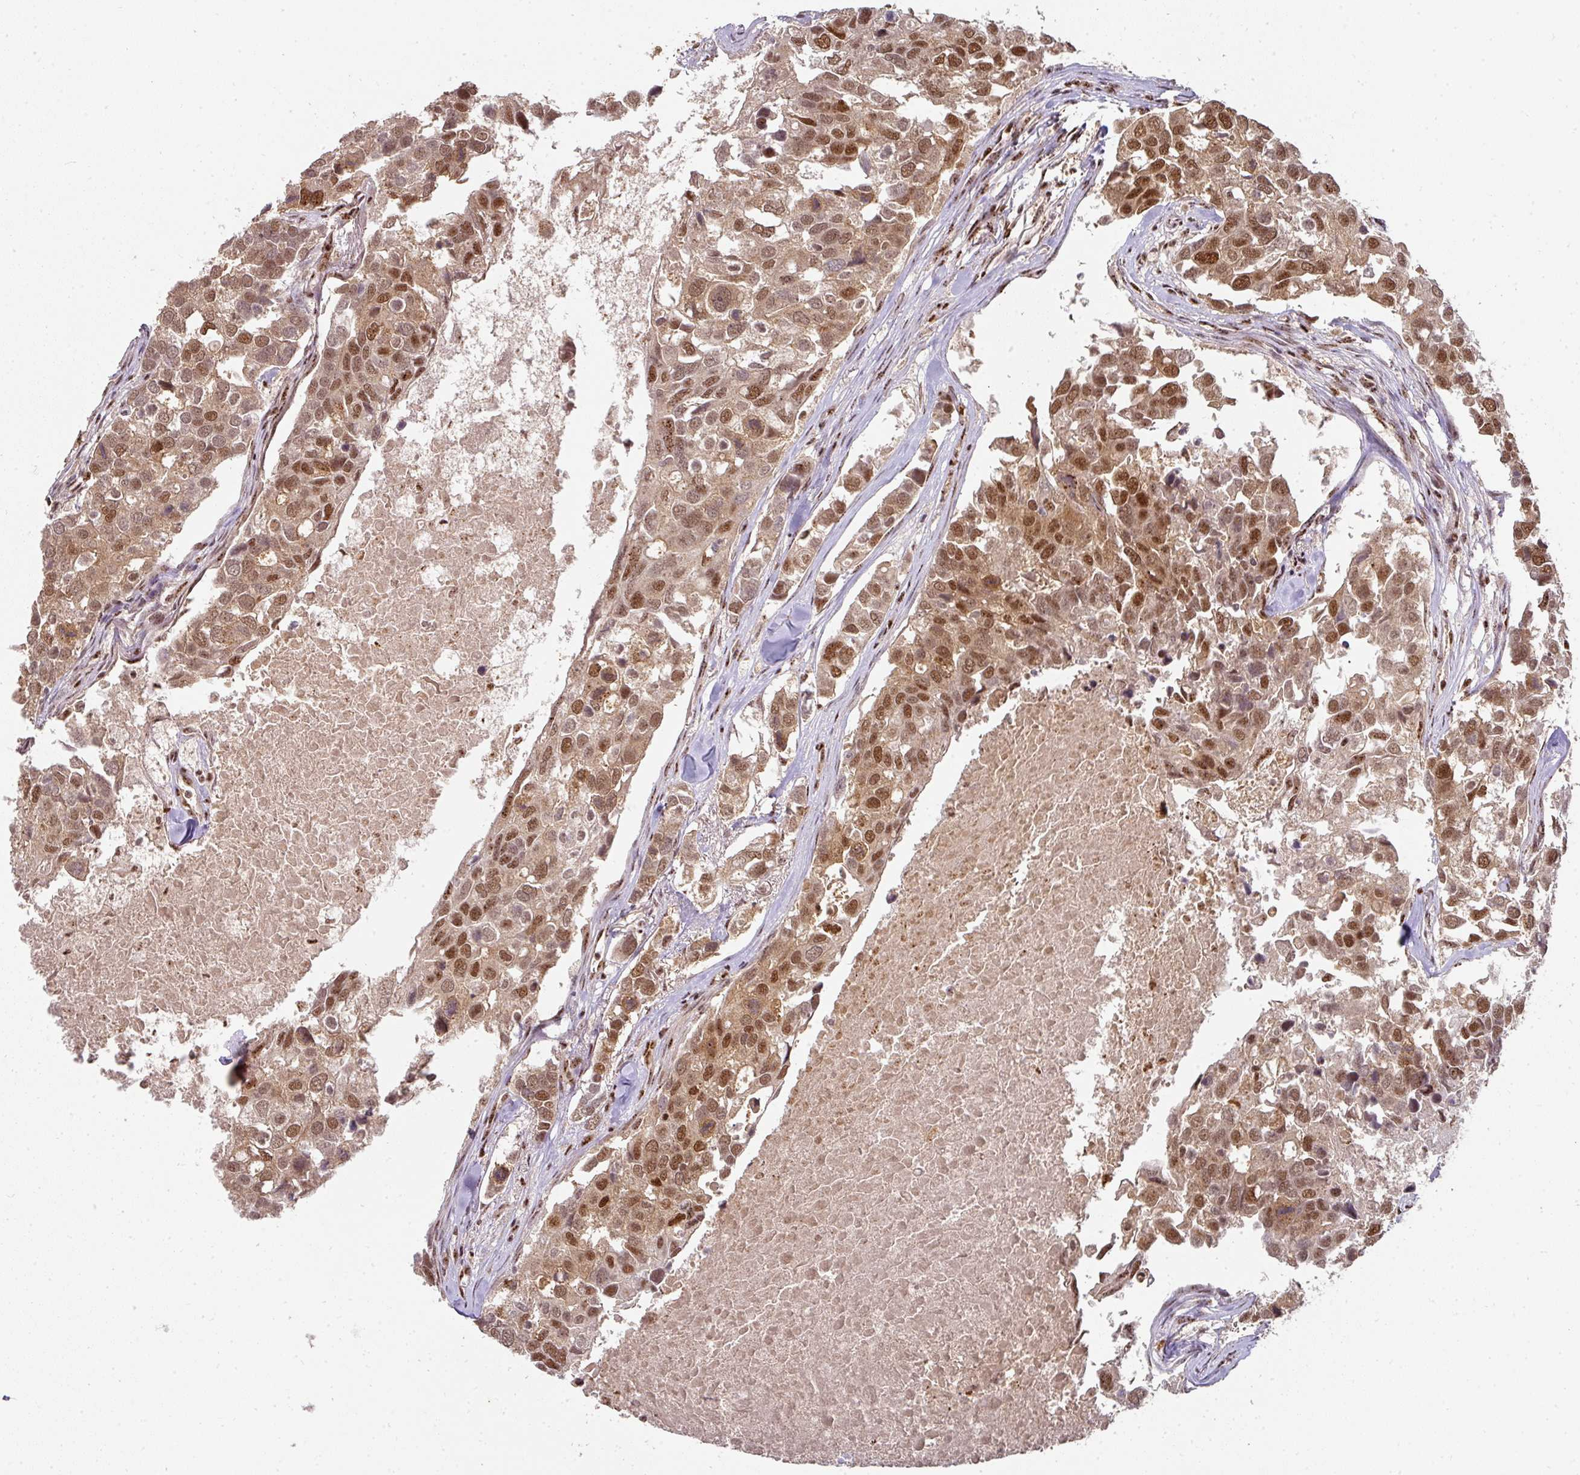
{"staining": {"intensity": "moderate", "quantity": ">75%", "location": "cytoplasmic/membranous,nuclear"}, "tissue": "breast cancer", "cell_type": "Tumor cells", "image_type": "cancer", "snomed": [{"axis": "morphology", "description": "Duct carcinoma"}, {"axis": "topography", "description": "Breast"}], "caption": "This is a micrograph of immunohistochemistry (IHC) staining of infiltrating ductal carcinoma (breast), which shows moderate positivity in the cytoplasmic/membranous and nuclear of tumor cells.", "gene": "RANBP9", "patient": {"sex": "female", "age": 83}}